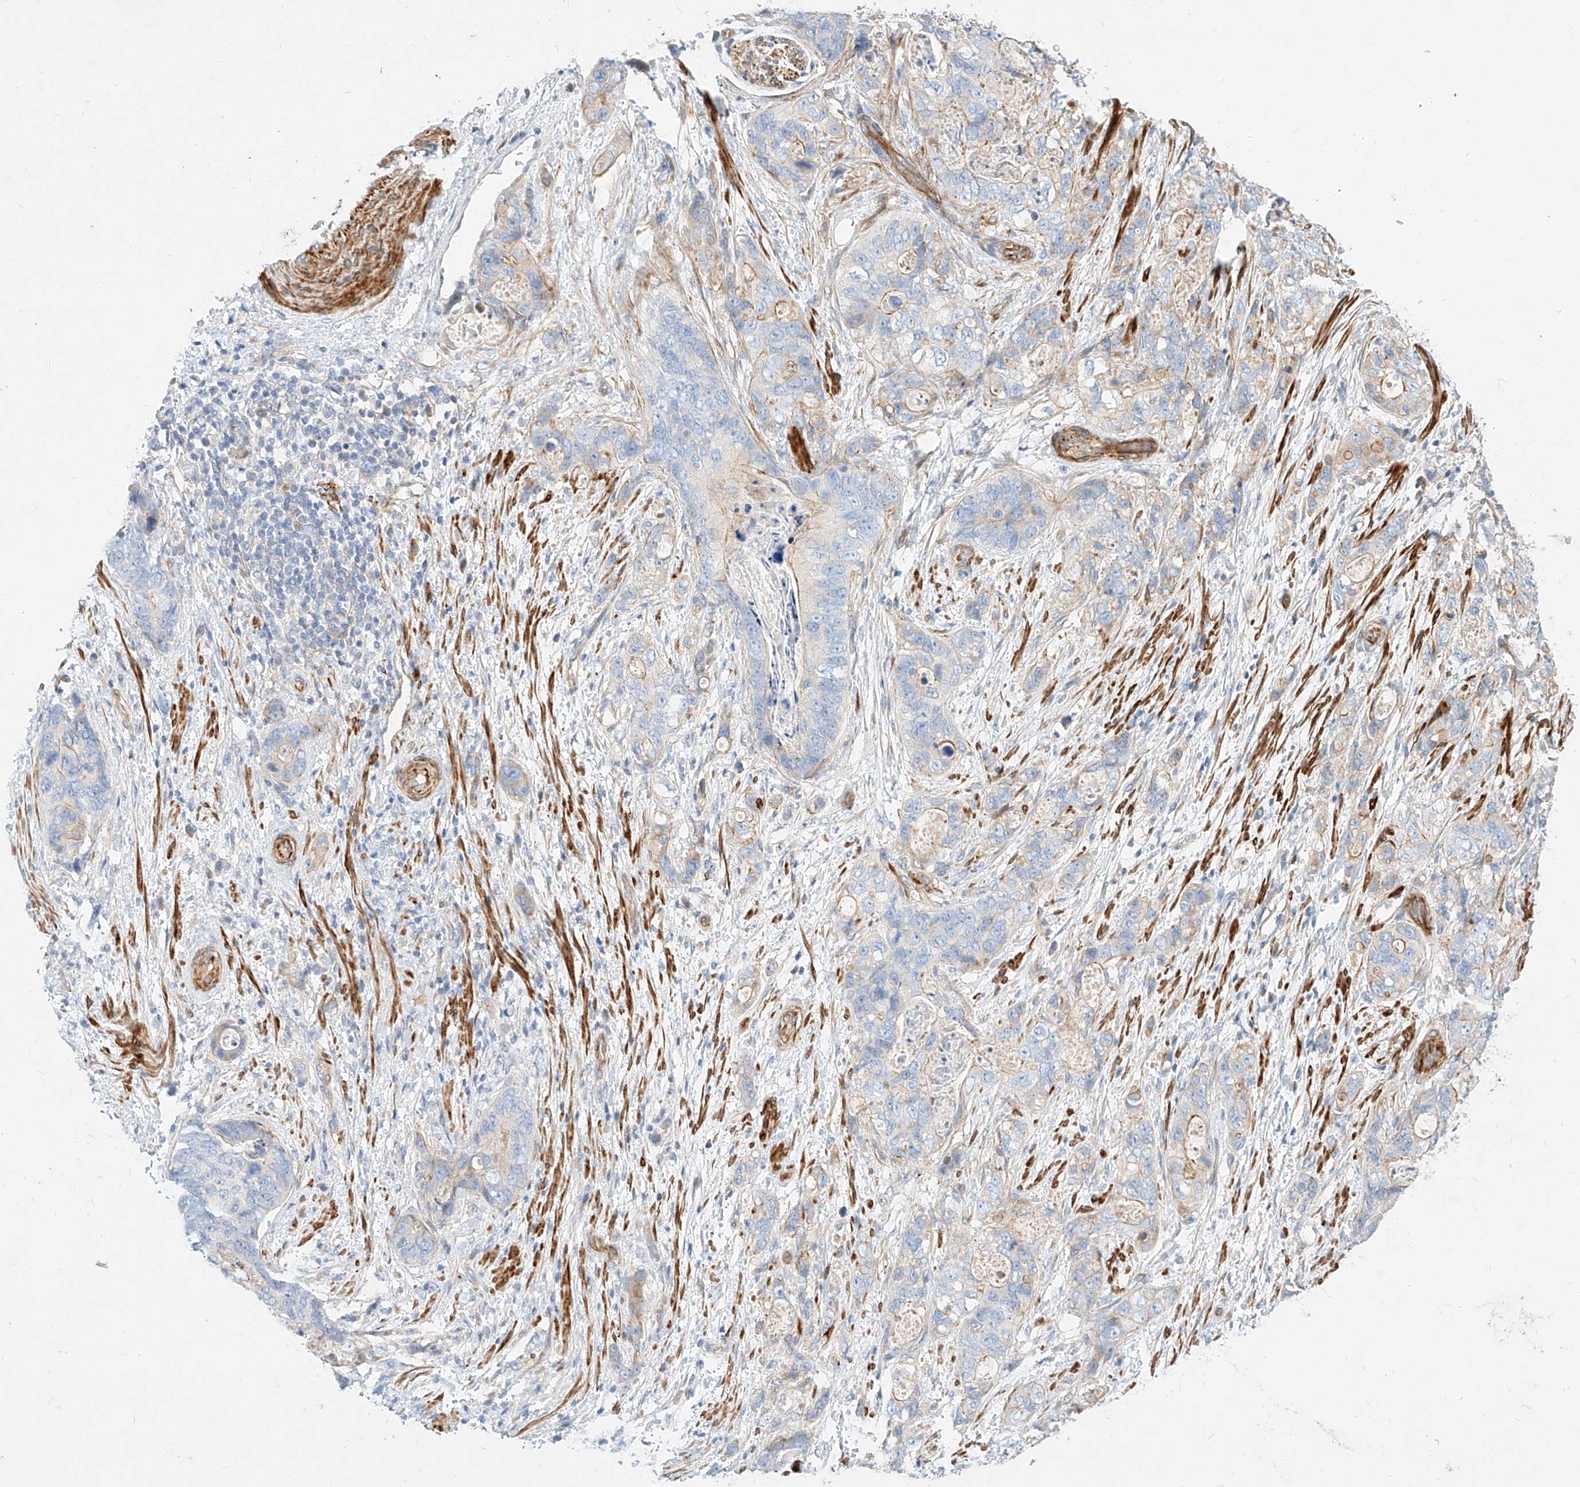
{"staining": {"intensity": "negative", "quantity": "none", "location": "none"}, "tissue": "stomach cancer", "cell_type": "Tumor cells", "image_type": "cancer", "snomed": [{"axis": "morphology", "description": "Normal tissue, NOS"}, {"axis": "morphology", "description": "Adenocarcinoma, NOS"}, {"axis": "topography", "description": "Stomach"}], "caption": "The image reveals no staining of tumor cells in stomach cancer.", "gene": "KCNH5", "patient": {"sex": "female", "age": 89}}